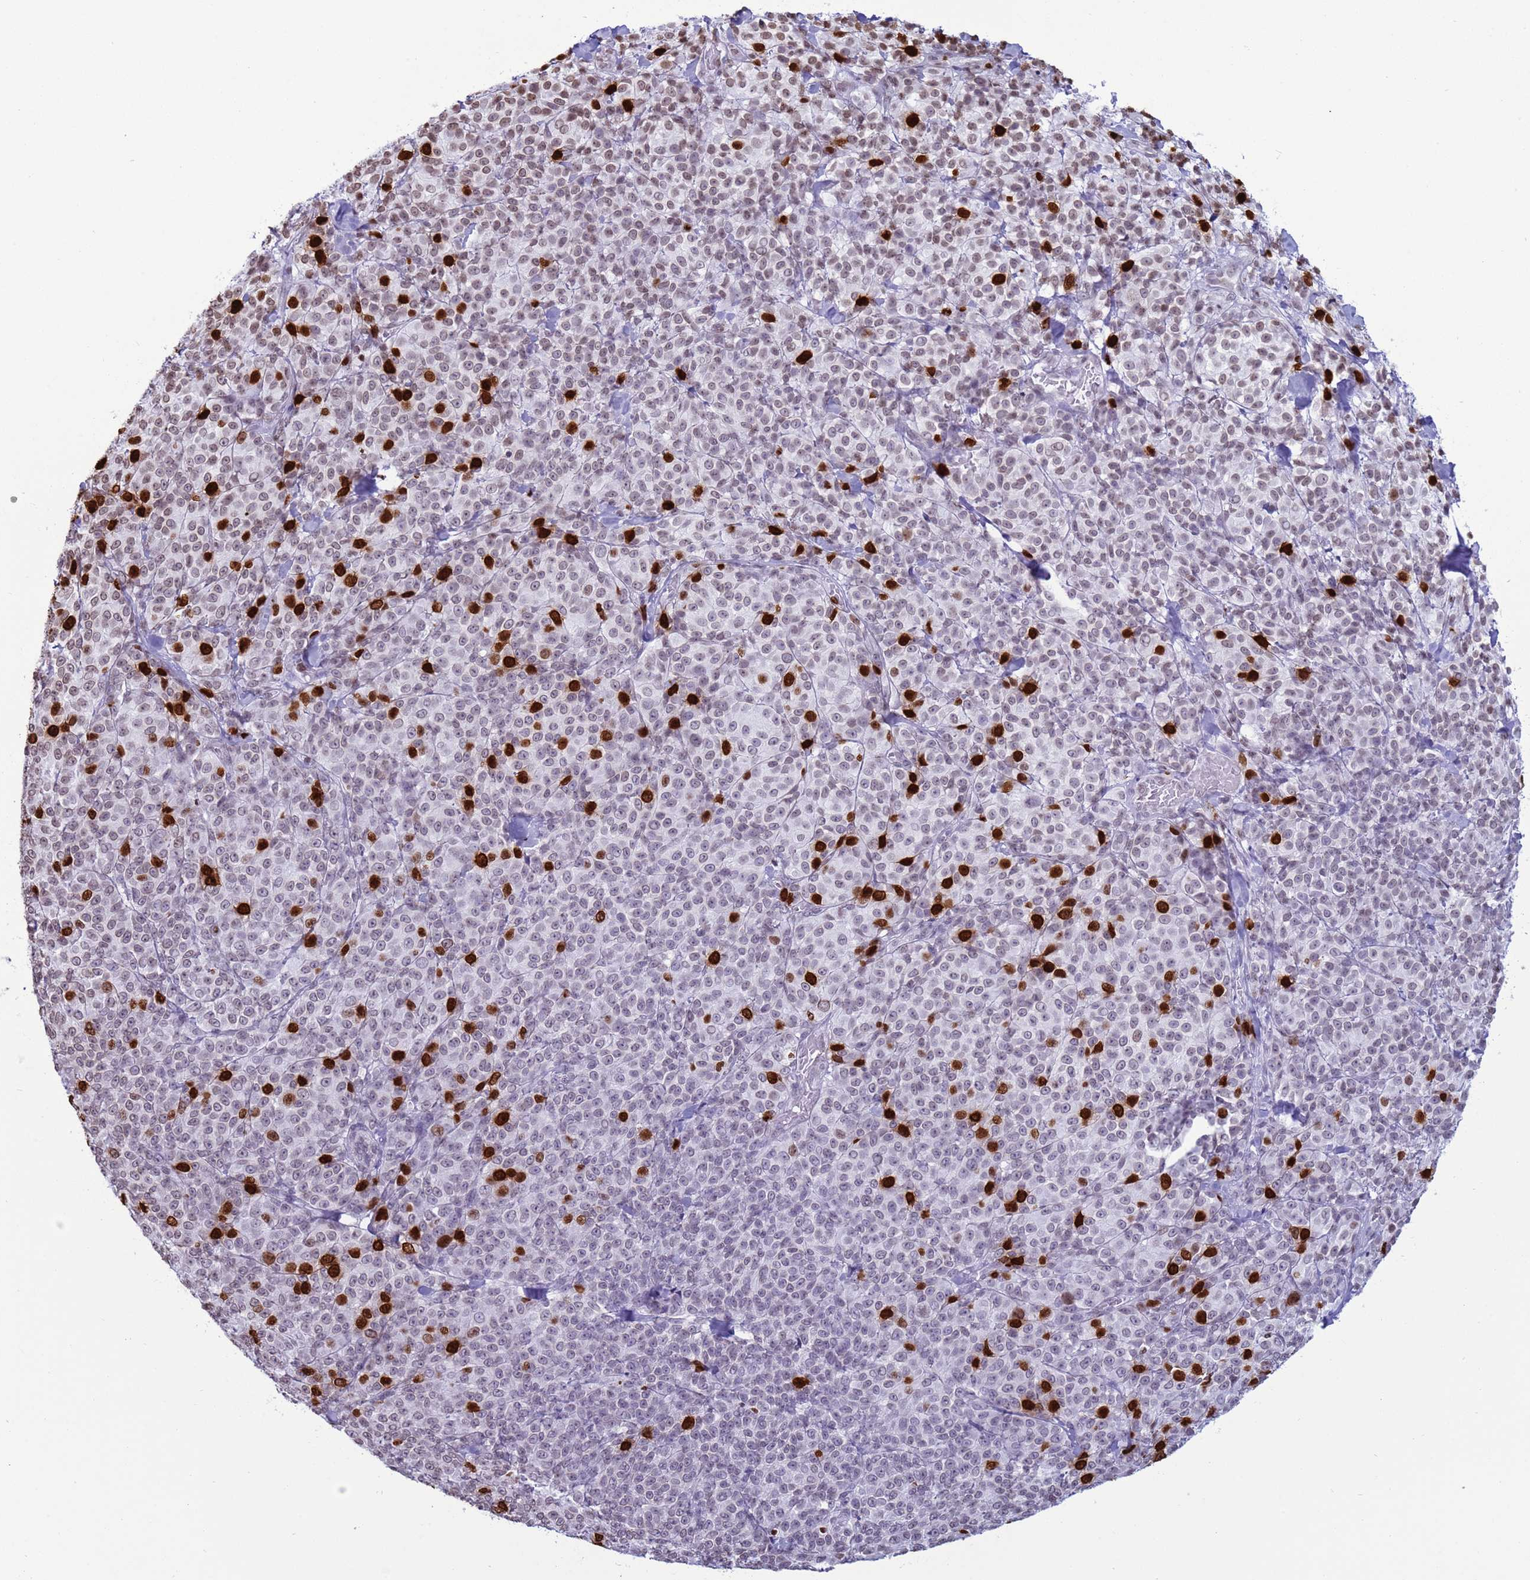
{"staining": {"intensity": "strong", "quantity": "25%-75%", "location": "nuclear"}, "tissue": "melanoma", "cell_type": "Tumor cells", "image_type": "cancer", "snomed": [{"axis": "morphology", "description": "Normal tissue, NOS"}, {"axis": "morphology", "description": "Malignant melanoma, NOS"}, {"axis": "topography", "description": "Skin"}], "caption": "The micrograph demonstrates a brown stain indicating the presence of a protein in the nuclear of tumor cells in melanoma.", "gene": "H4C8", "patient": {"sex": "female", "age": 34}}